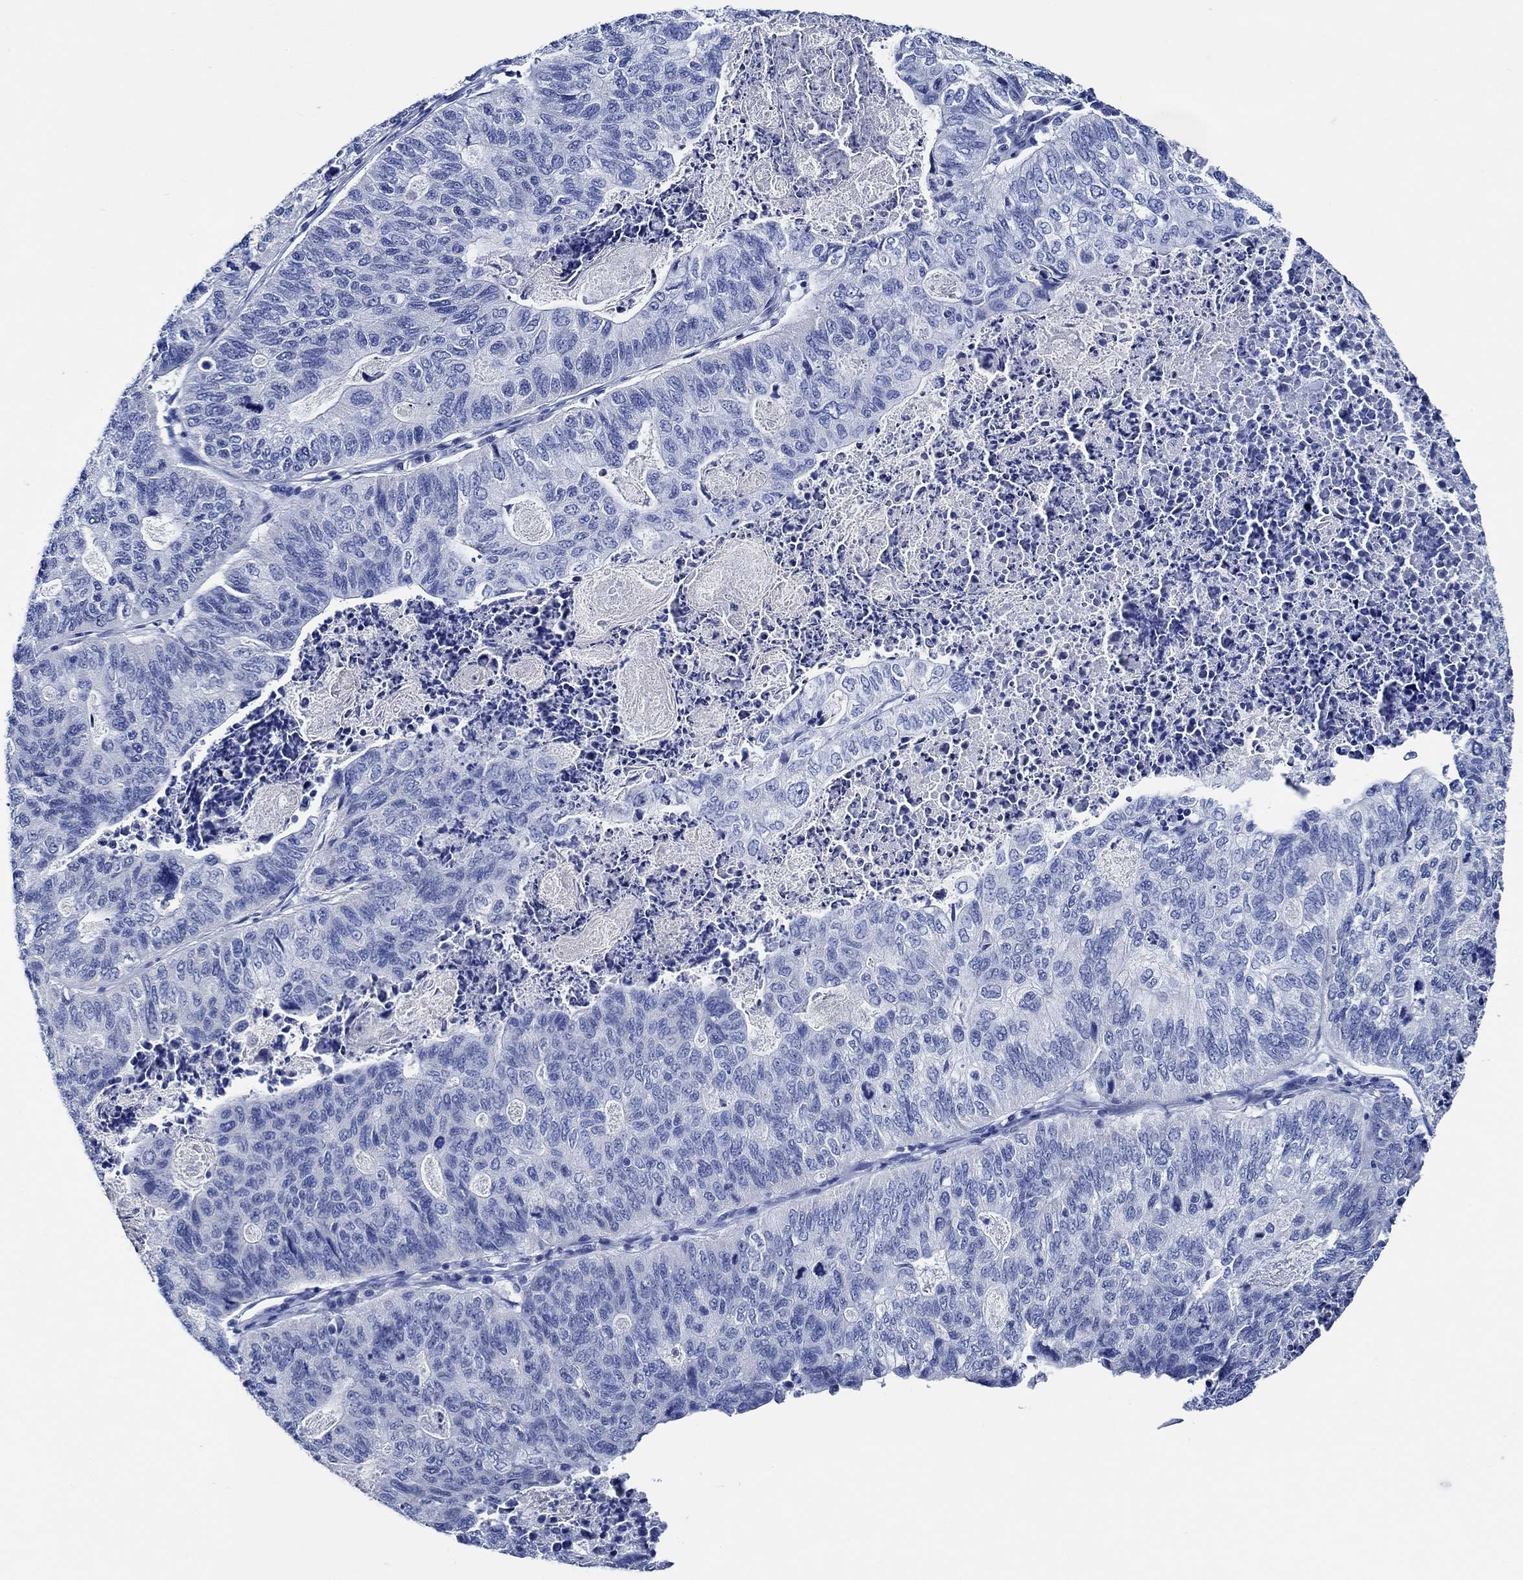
{"staining": {"intensity": "negative", "quantity": "none", "location": "none"}, "tissue": "stomach cancer", "cell_type": "Tumor cells", "image_type": "cancer", "snomed": [{"axis": "morphology", "description": "Adenocarcinoma, NOS"}, {"axis": "topography", "description": "Stomach, upper"}], "caption": "Tumor cells are negative for protein expression in human stomach cancer.", "gene": "WDR62", "patient": {"sex": "female", "age": 67}}